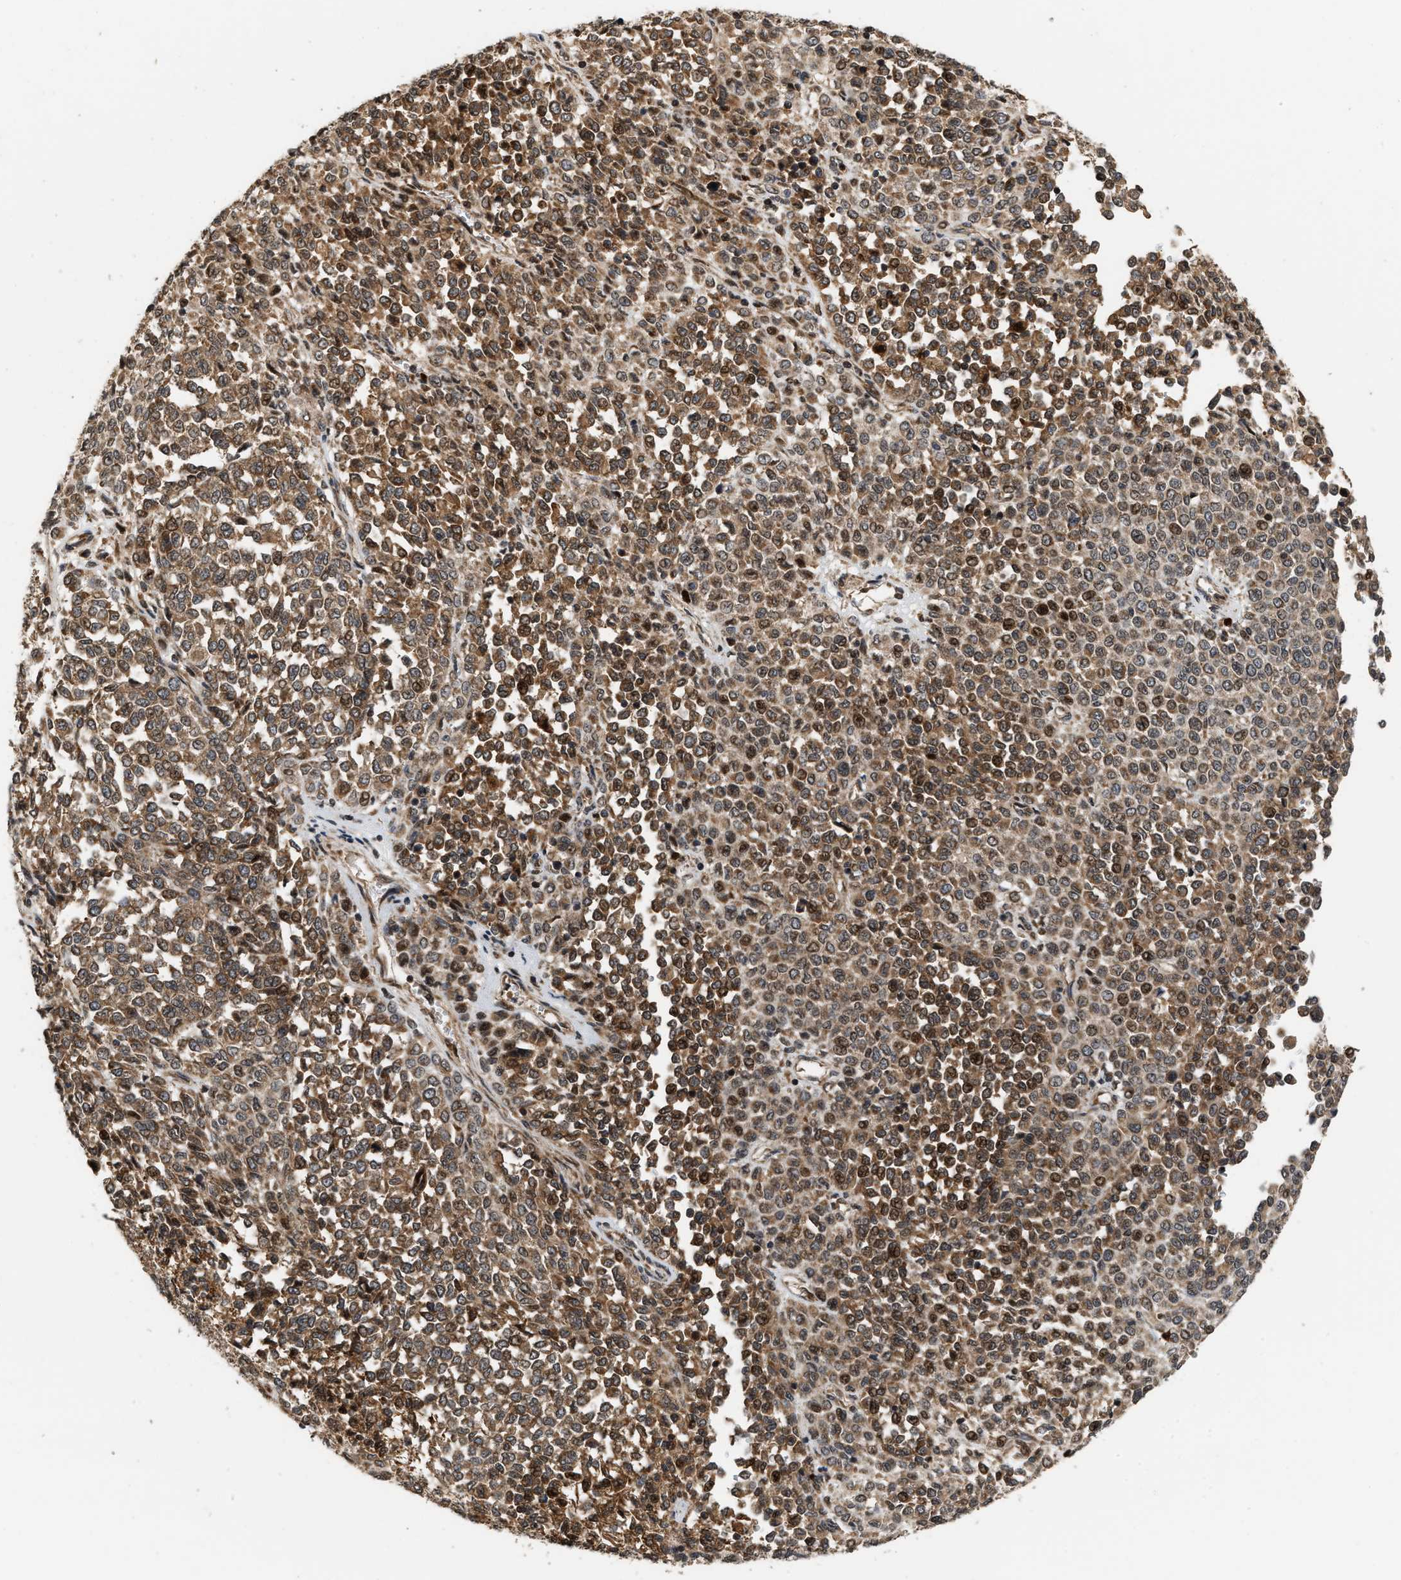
{"staining": {"intensity": "moderate", "quantity": ">75%", "location": "cytoplasmic/membranous,nuclear"}, "tissue": "melanoma", "cell_type": "Tumor cells", "image_type": "cancer", "snomed": [{"axis": "morphology", "description": "Malignant melanoma, Metastatic site"}, {"axis": "topography", "description": "Pancreas"}], "caption": "This histopathology image reveals IHC staining of malignant melanoma (metastatic site), with medium moderate cytoplasmic/membranous and nuclear positivity in approximately >75% of tumor cells.", "gene": "ELP2", "patient": {"sex": "female", "age": 30}}